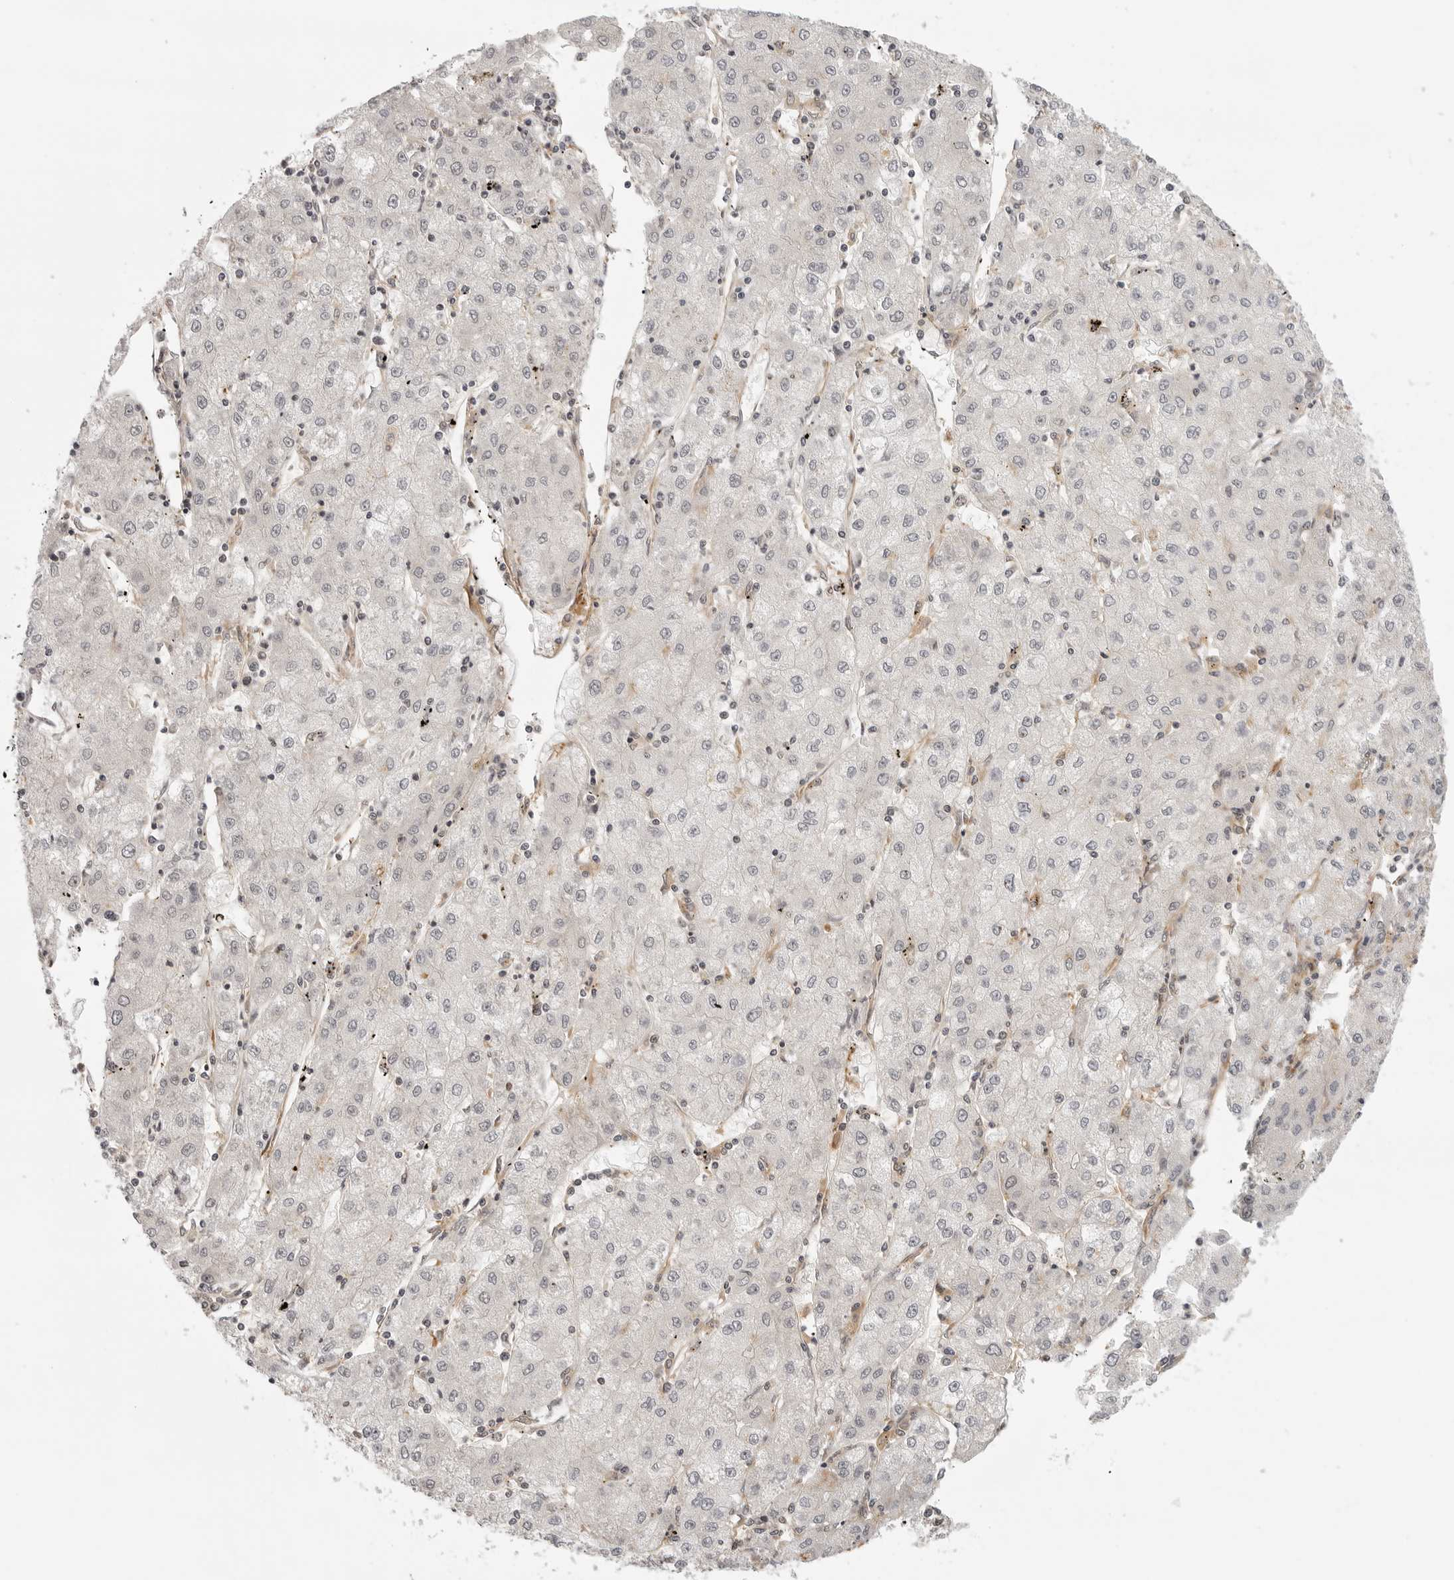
{"staining": {"intensity": "negative", "quantity": "none", "location": "none"}, "tissue": "liver cancer", "cell_type": "Tumor cells", "image_type": "cancer", "snomed": [{"axis": "morphology", "description": "Carcinoma, Hepatocellular, NOS"}, {"axis": "topography", "description": "Liver"}], "caption": "A high-resolution micrograph shows immunohistochemistry (IHC) staining of hepatocellular carcinoma (liver), which demonstrates no significant staining in tumor cells.", "gene": "TUT4", "patient": {"sex": "male", "age": 72}}